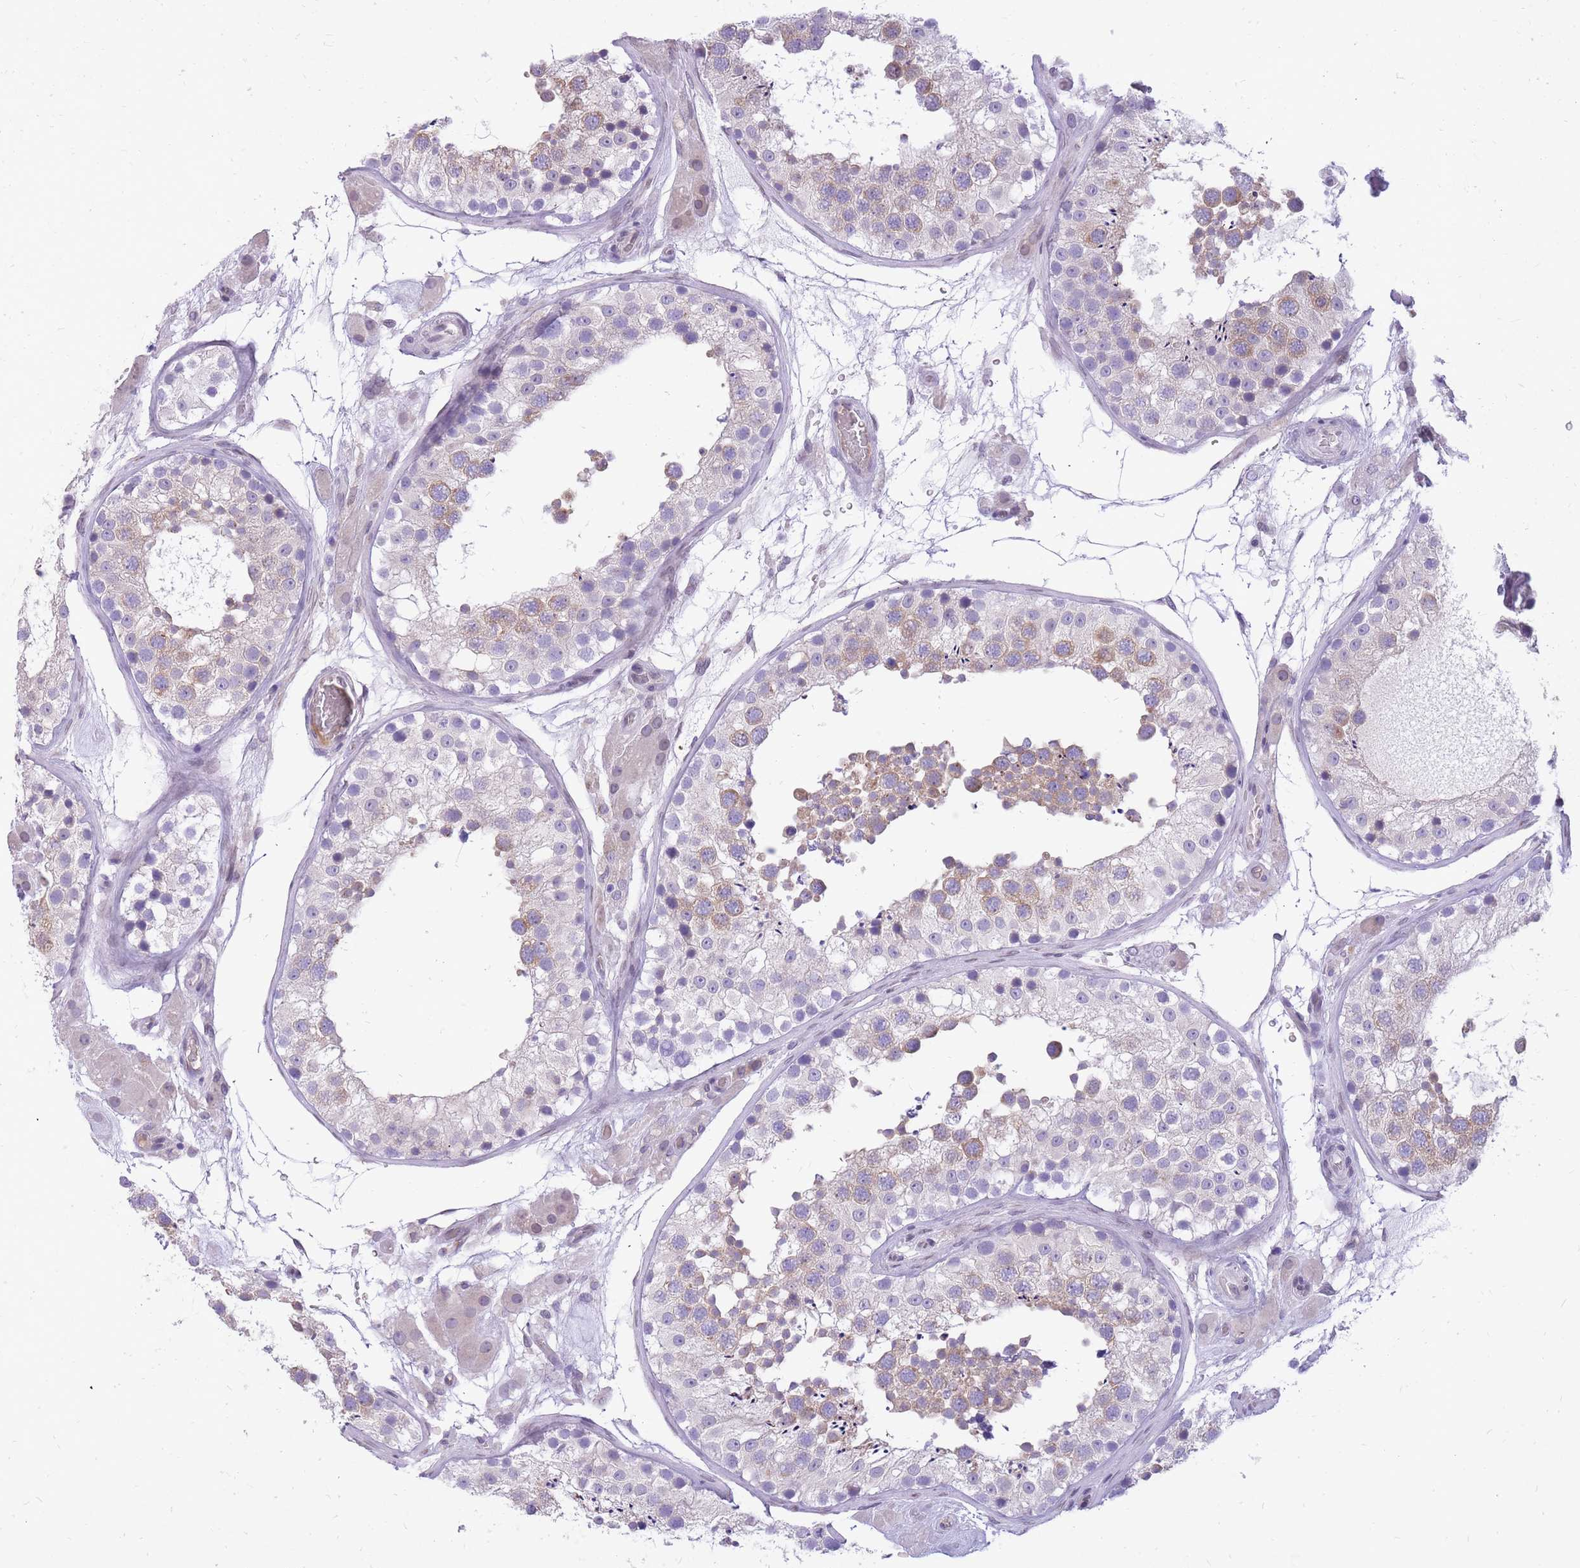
{"staining": {"intensity": "moderate", "quantity": "25%-75%", "location": "cytoplasmic/membranous"}, "tissue": "testis", "cell_type": "Cells in seminiferous ducts", "image_type": "normal", "snomed": [{"axis": "morphology", "description": "Normal tissue, NOS"}, {"axis": "topography", "description": "Testis"}], "caption": "A medium amount of moderate cytoplasmic/membranous staining is appreciated in about 25%-75% of cells in seminiferous ducts in normal testis.", "gene": "HOOK2", "patient": {"sex": "male", "age": 26}}